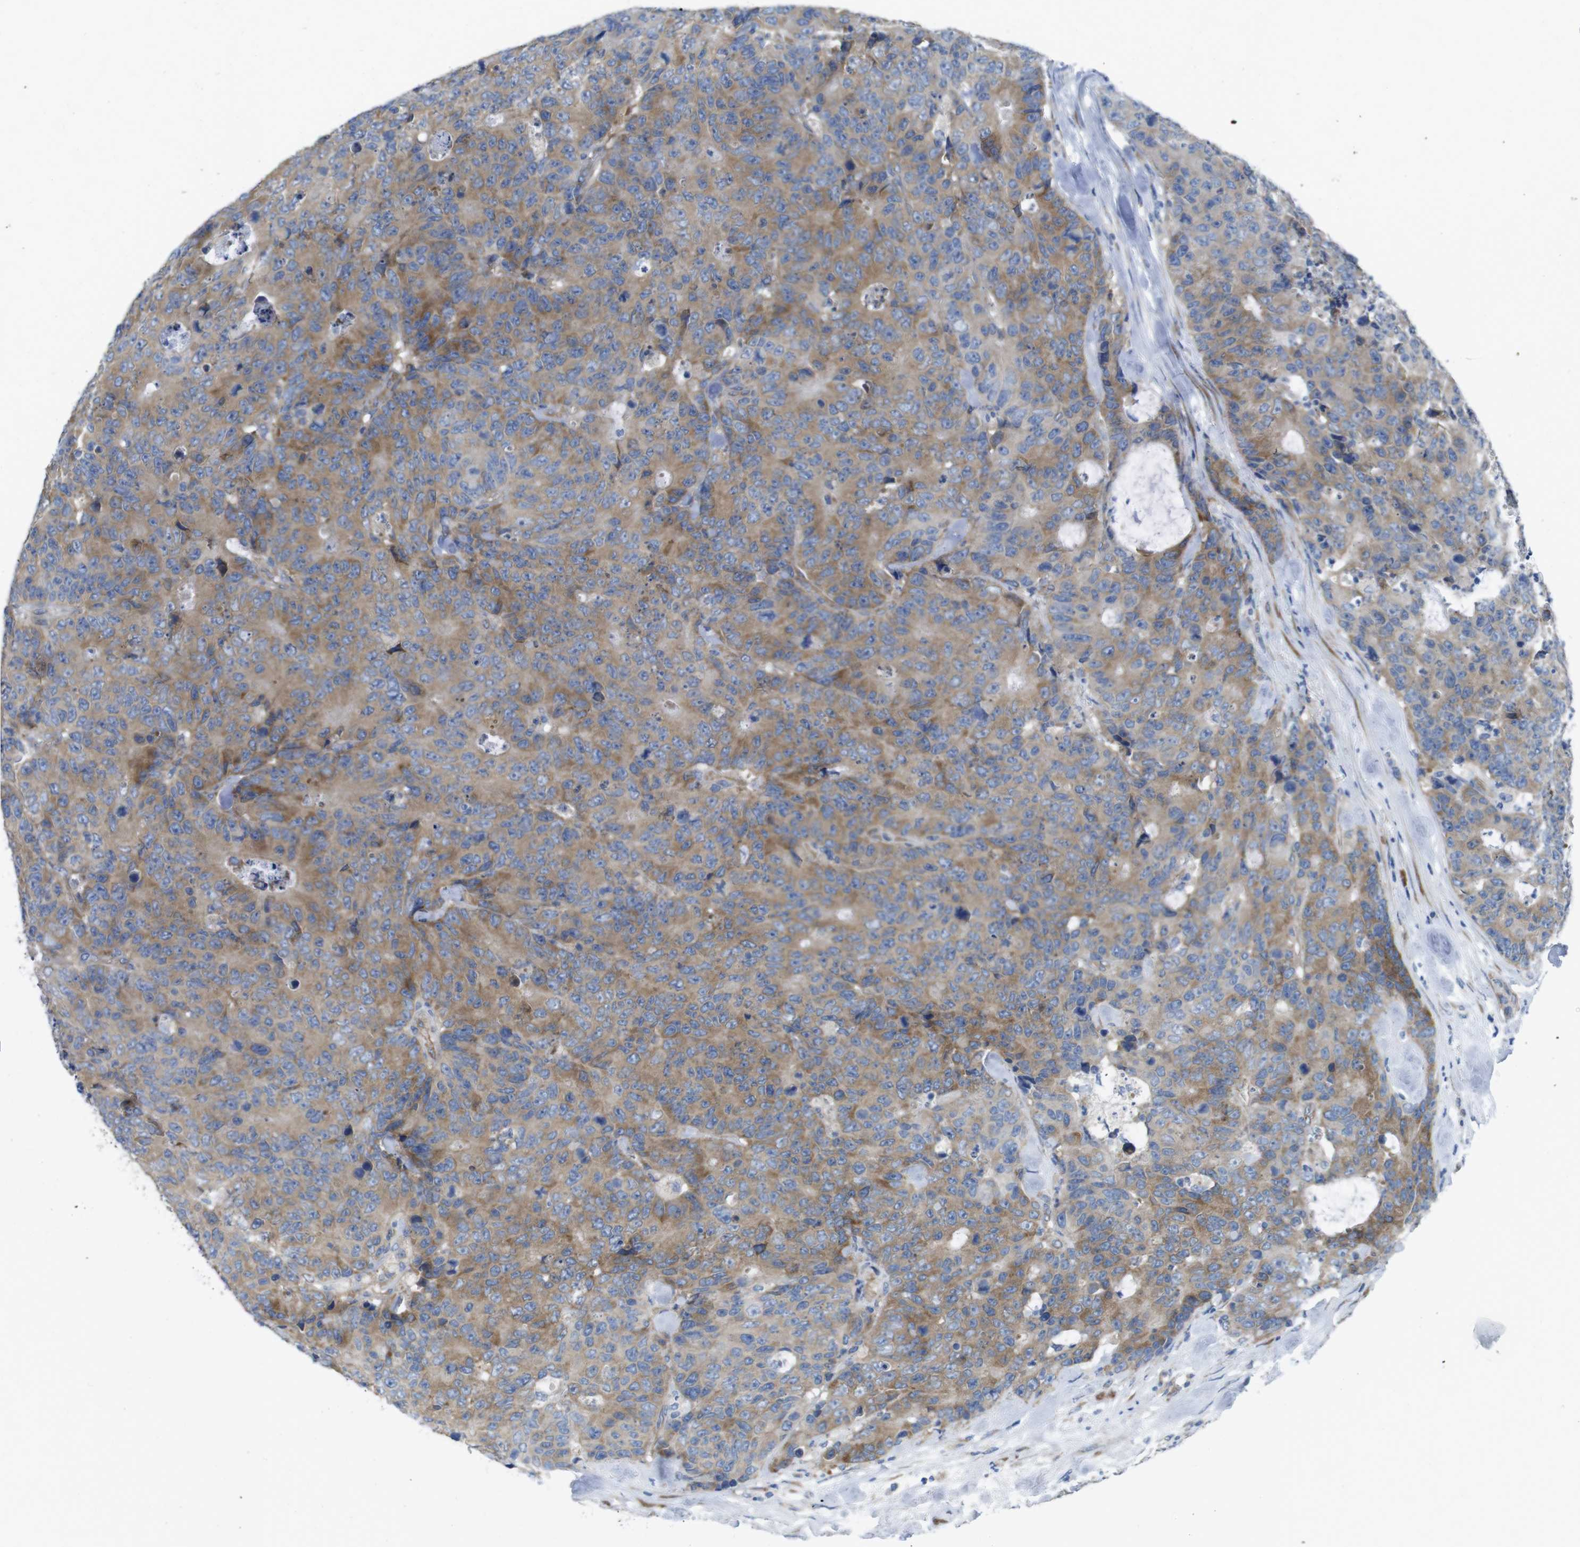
{"staining": {"intensity": "moderate", "quantity": ">75%", "location": "cytoplasmic/membranous"}, "tissue": "colorectal cancer", "cell_type": "Tumor cells", "image_type": "cancer", "snomed": [{"axis": "morphology", "description": "Adenocarcinoma, NOS"}, {"axis": "topography", "description": "Colon"}], "caption": "Moderate cytoplasmic/membranous staining is identified in approximately >75% of tumor cells in colorectal cancer. The staining was performed using DAB (3,3'-diaminobenzidine), with brown indicating positive protein expression. Nuclei are stained blue with hematoxylin.", "gene": "TMEM234", "patient": {"sex": "female", "age": 86}}